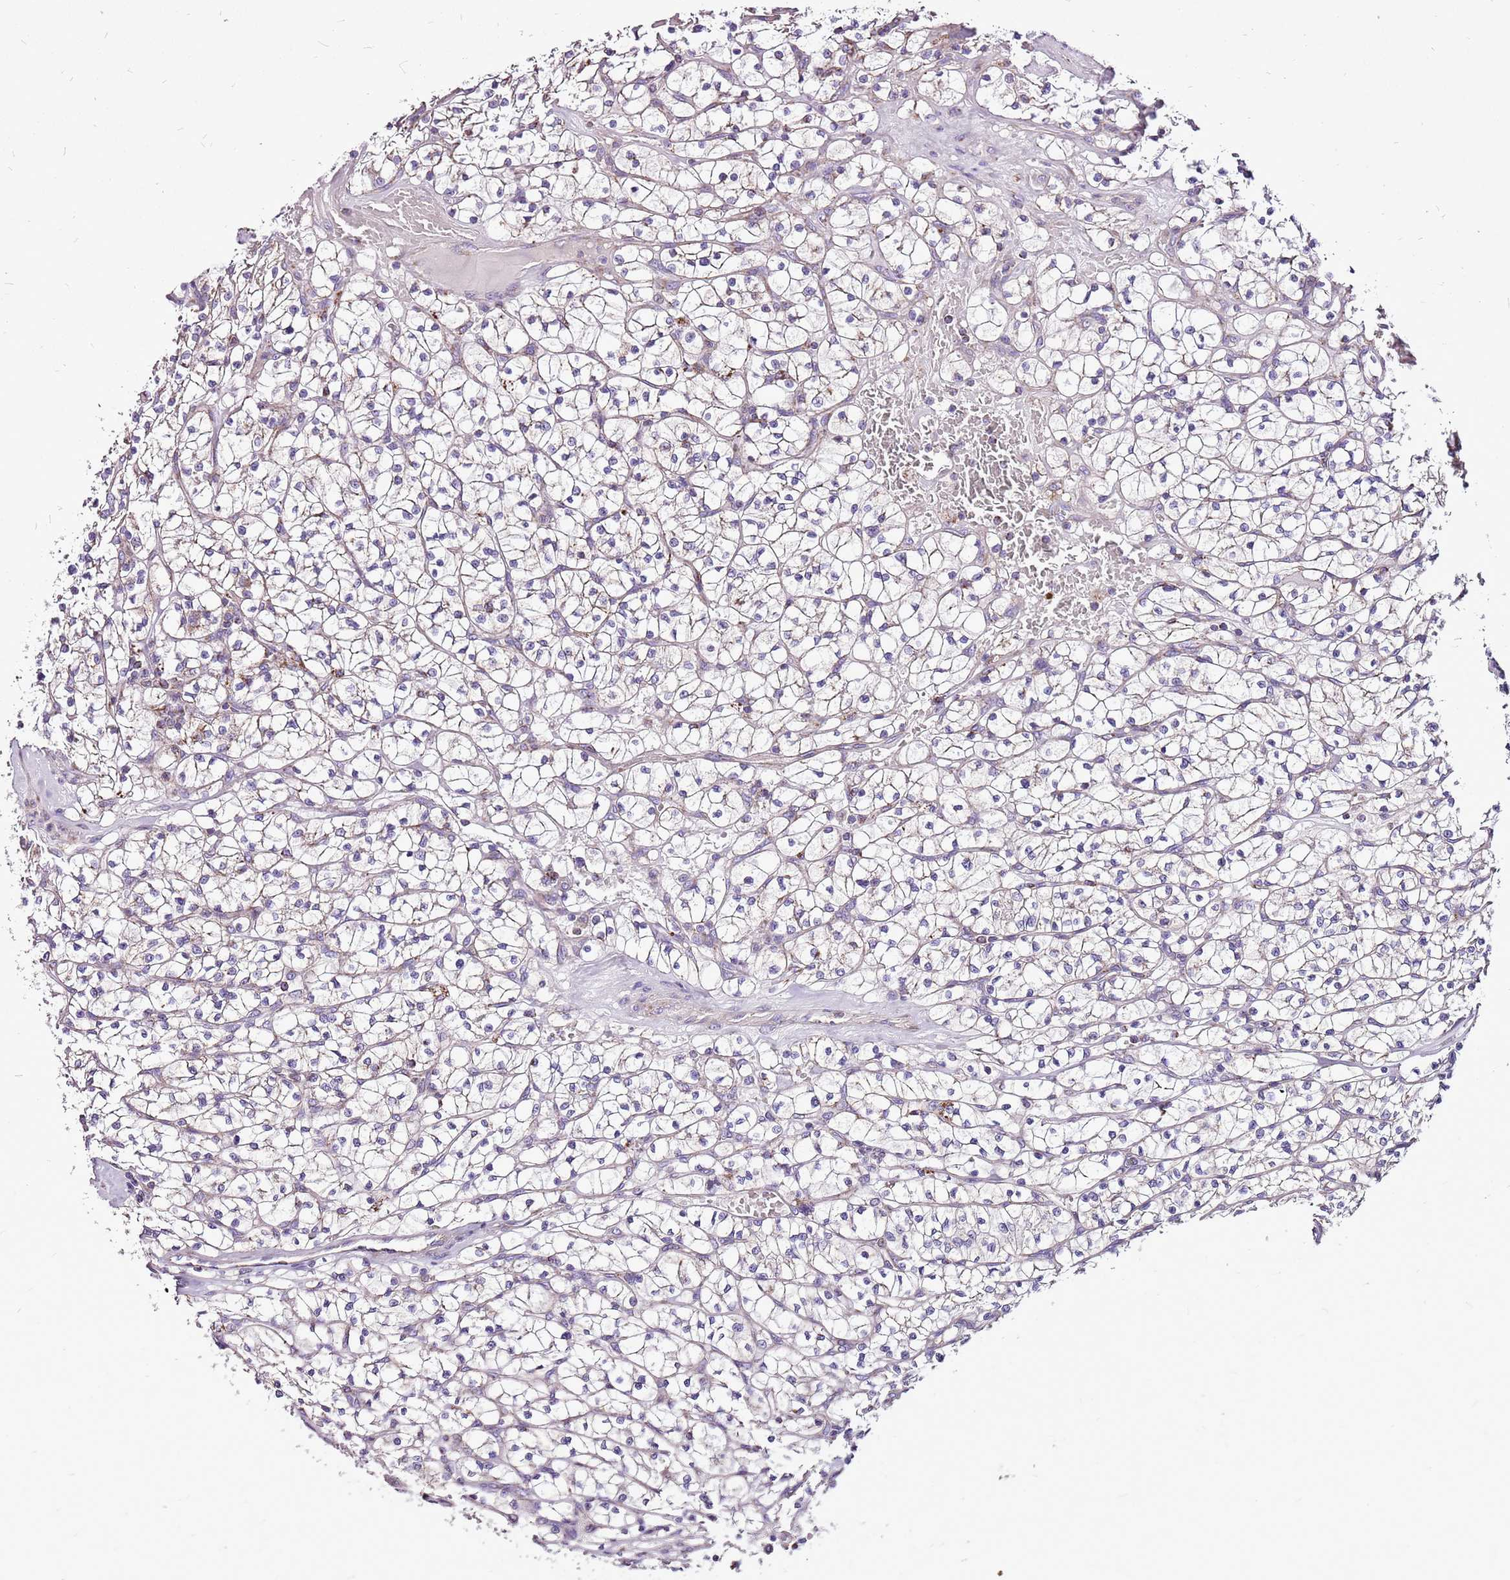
{"staining": {"intensity": "negative", "quantity": "none", "location": "none"}, "tissue": "renal cancer", "cell_type": "Tumor cells", "image_type": "cancer", "snomed": [{"axis": "morphology", "description": "Adenocarcinoma, NOS"}, {"axis": "topography", "description": "Kidney"}], "caption": "Tumor cells are negative for protein expression in human renal cancer (adenocarcinoma).", "gene": "GCDH", "patient": {"sex": "female", "age": 64}}